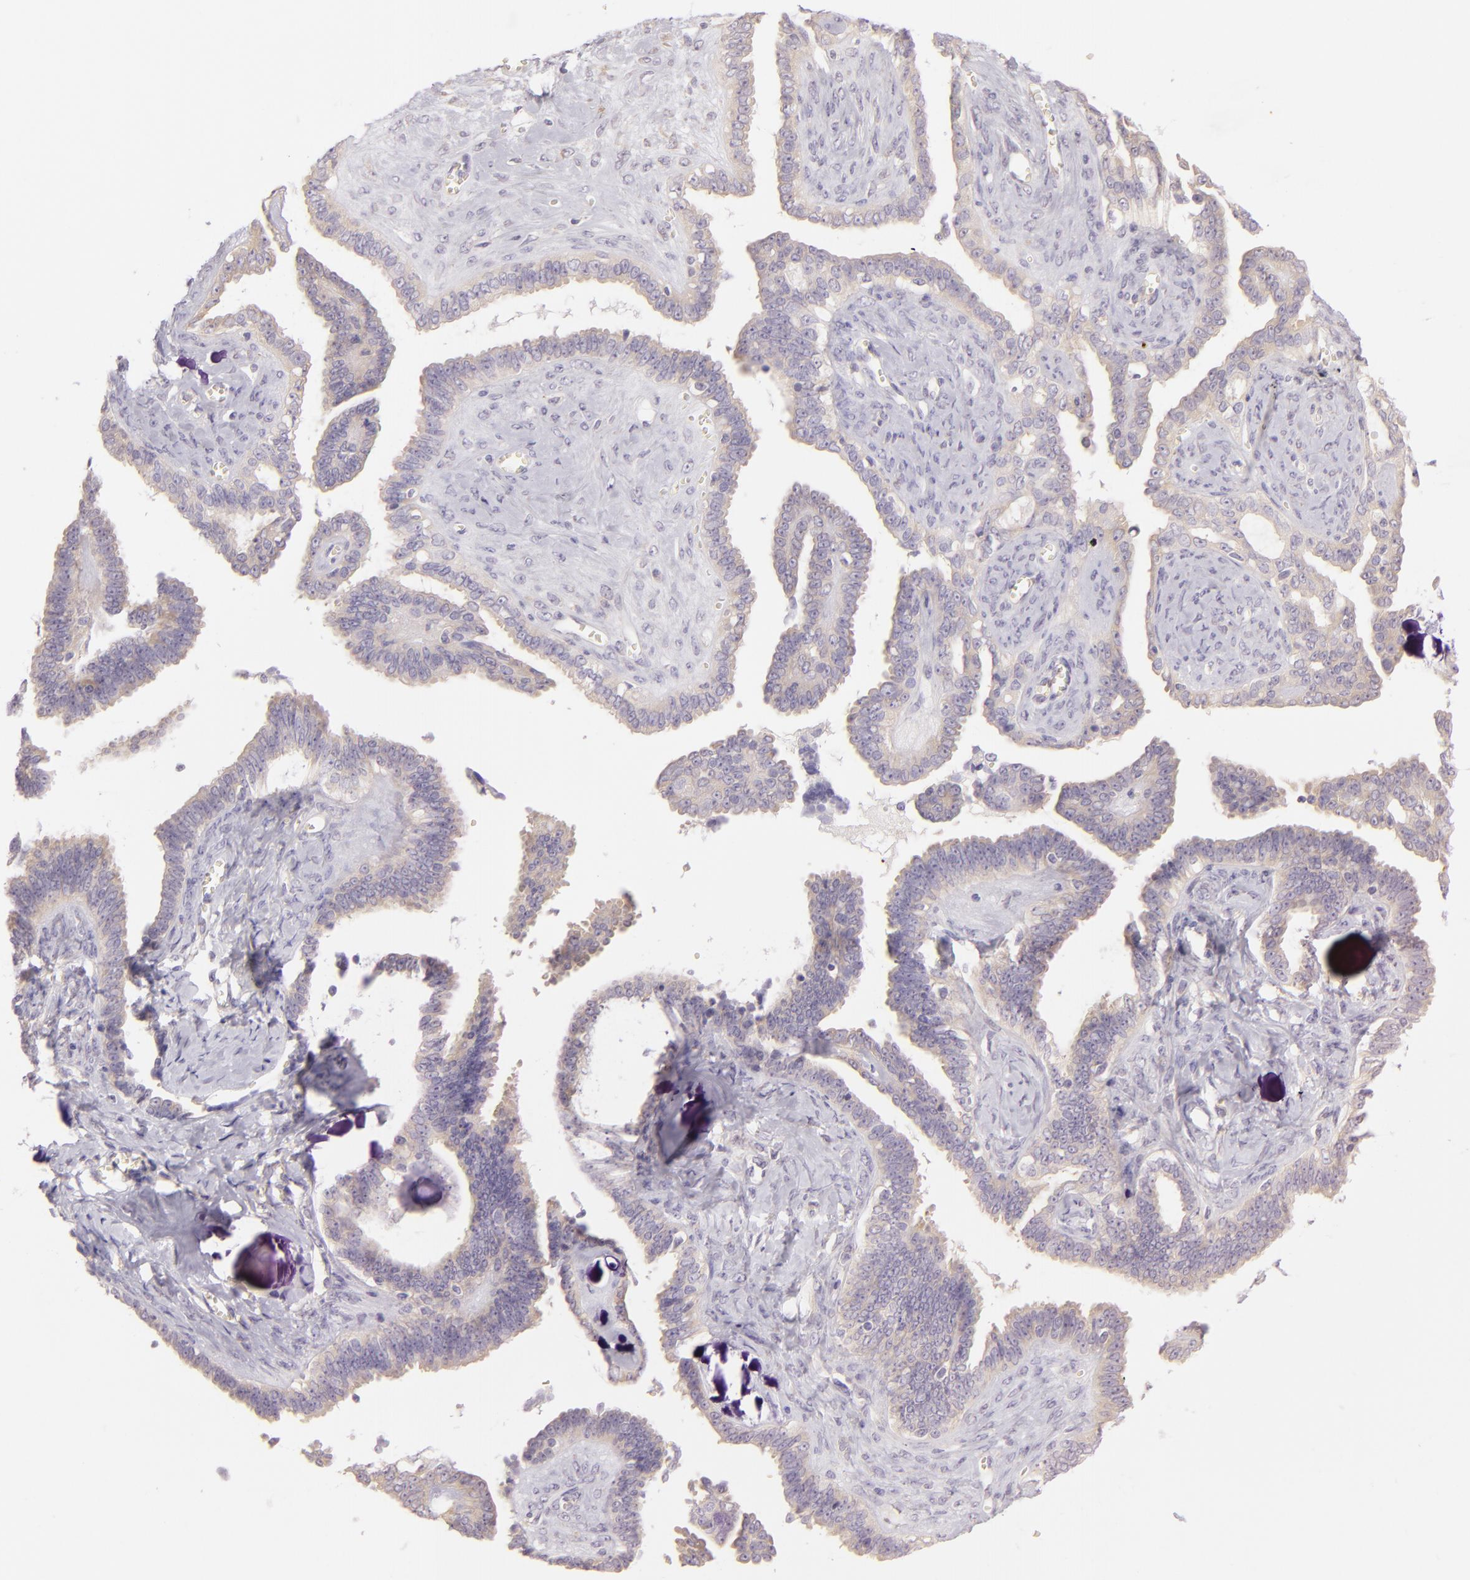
{"staining": {"intensity": "weak", "quantity": "25%-75%", "location": "cytoplasmic/membranous"}, "tissue": "ovarian cancer", "cell_type": "Tumor cells", "image_type": "cancer", "snomed": [{"axis": "morphology", "description": "Cystadenocarcinoma, serous, NOS"}, {"axis": "topography", "description": "Ovary"}], "caption": "Brown immunohistochemical staining in human ovarian serous cystadenocarcinoma shows weak cytoplasmic/membranous staining in approximately 25%-75% of tumor cells. The protein of interest is stained brown, and the nuclei are stained in blue (DAB IHC with brightfield microscopy, high magnification).", "gene": "ZC3H7B", "patient": {"sex": "female", "age": 71}}